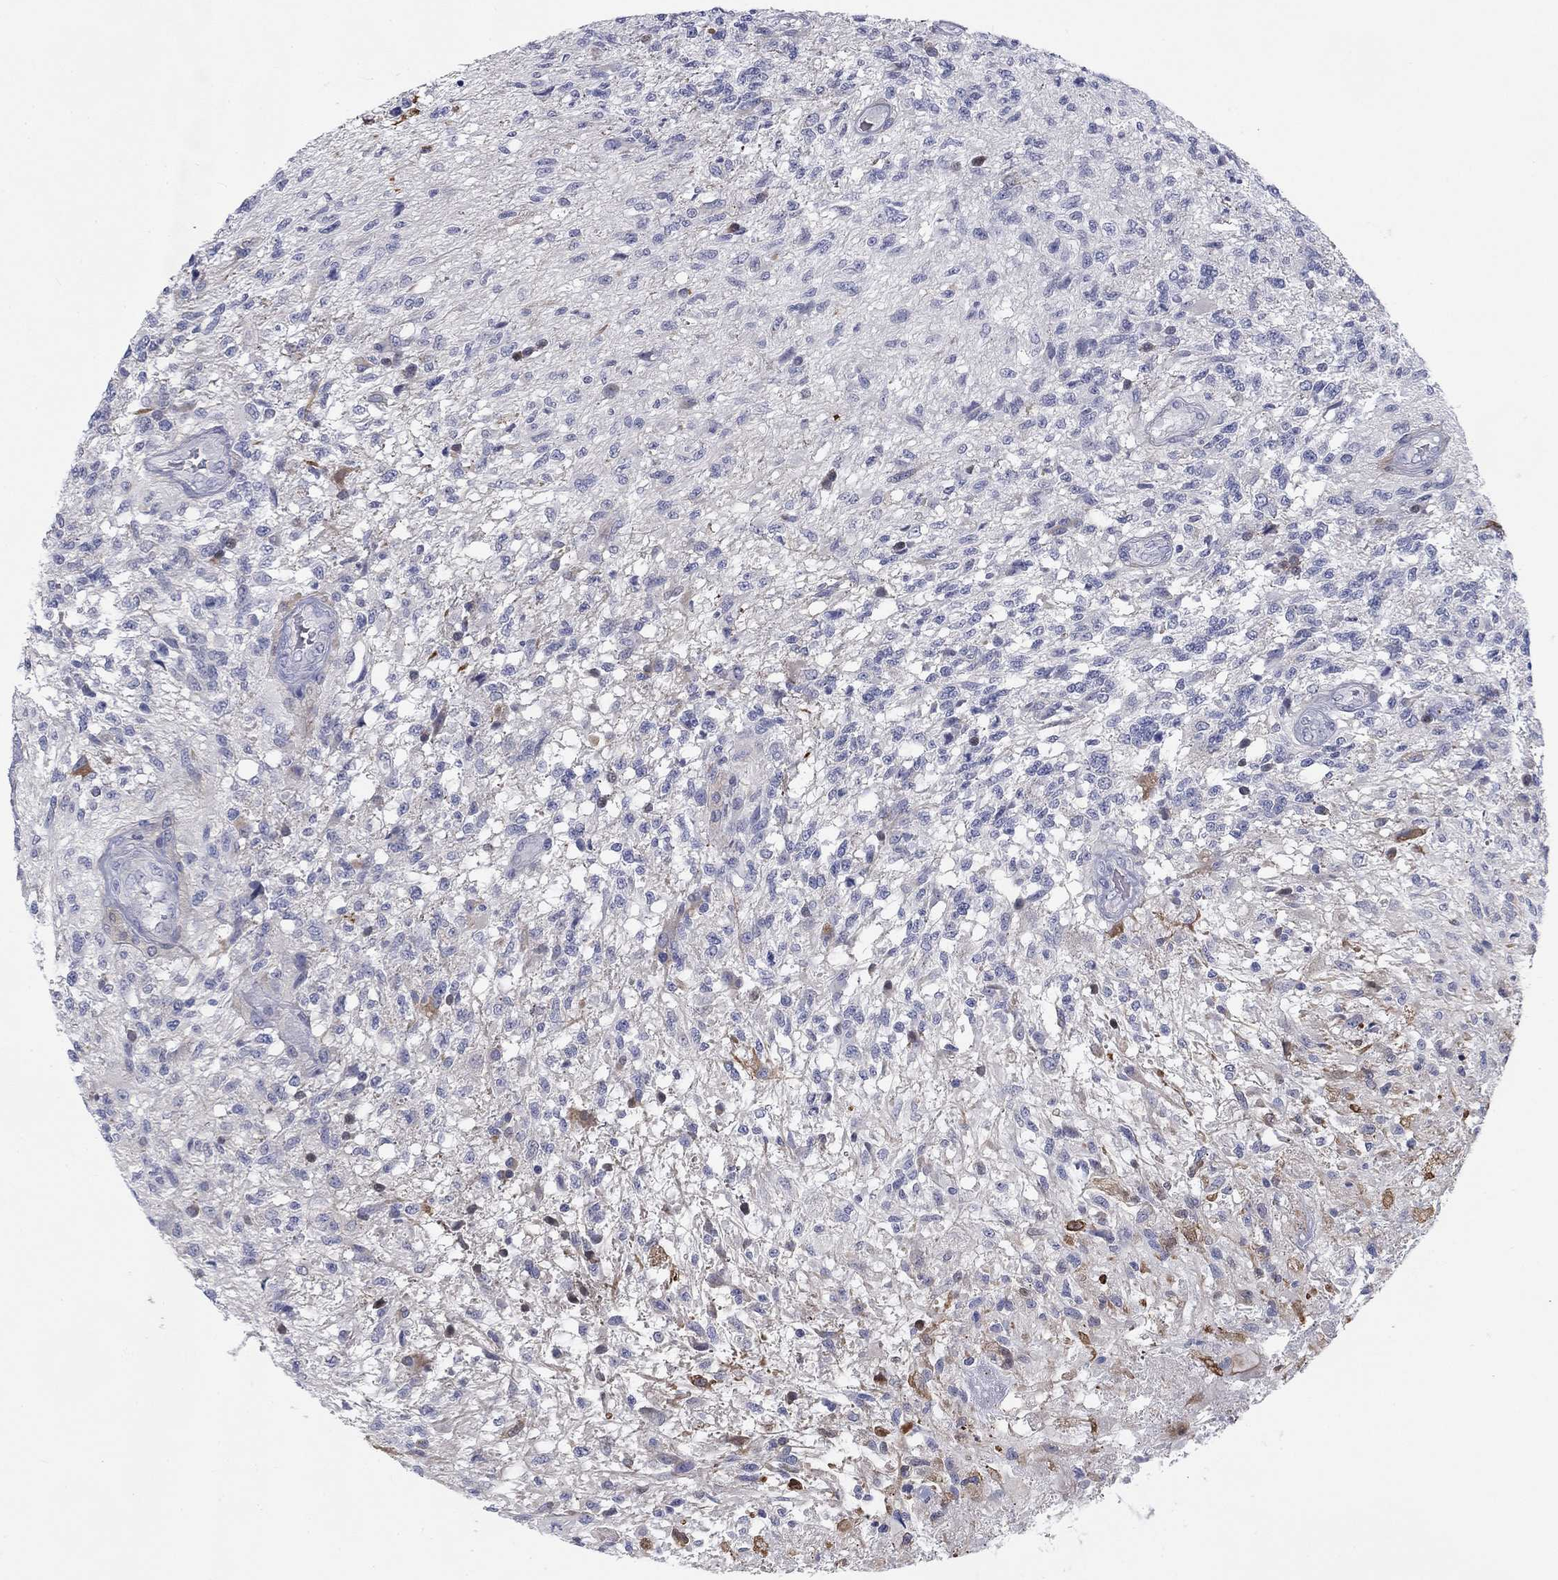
{"staining": {"intensity": "strong", "quantity": "<25%", "location": "nuclear"}, "tissue": "glioma", "cell_type": "Tumor cells", "image_type": "cancer", "snomed": [{"axis": "morphology", "description": "Glioma, malignant, High grade"}, {"axis": "topography", "description": "Brain"}], "caption": "Glioma stained with a brown dye exhibits strong nuclear positive positivity in approximately <25% of tumor cells.", "gene": "CALB1", "patient": {"sex": "male", "age": 56}}